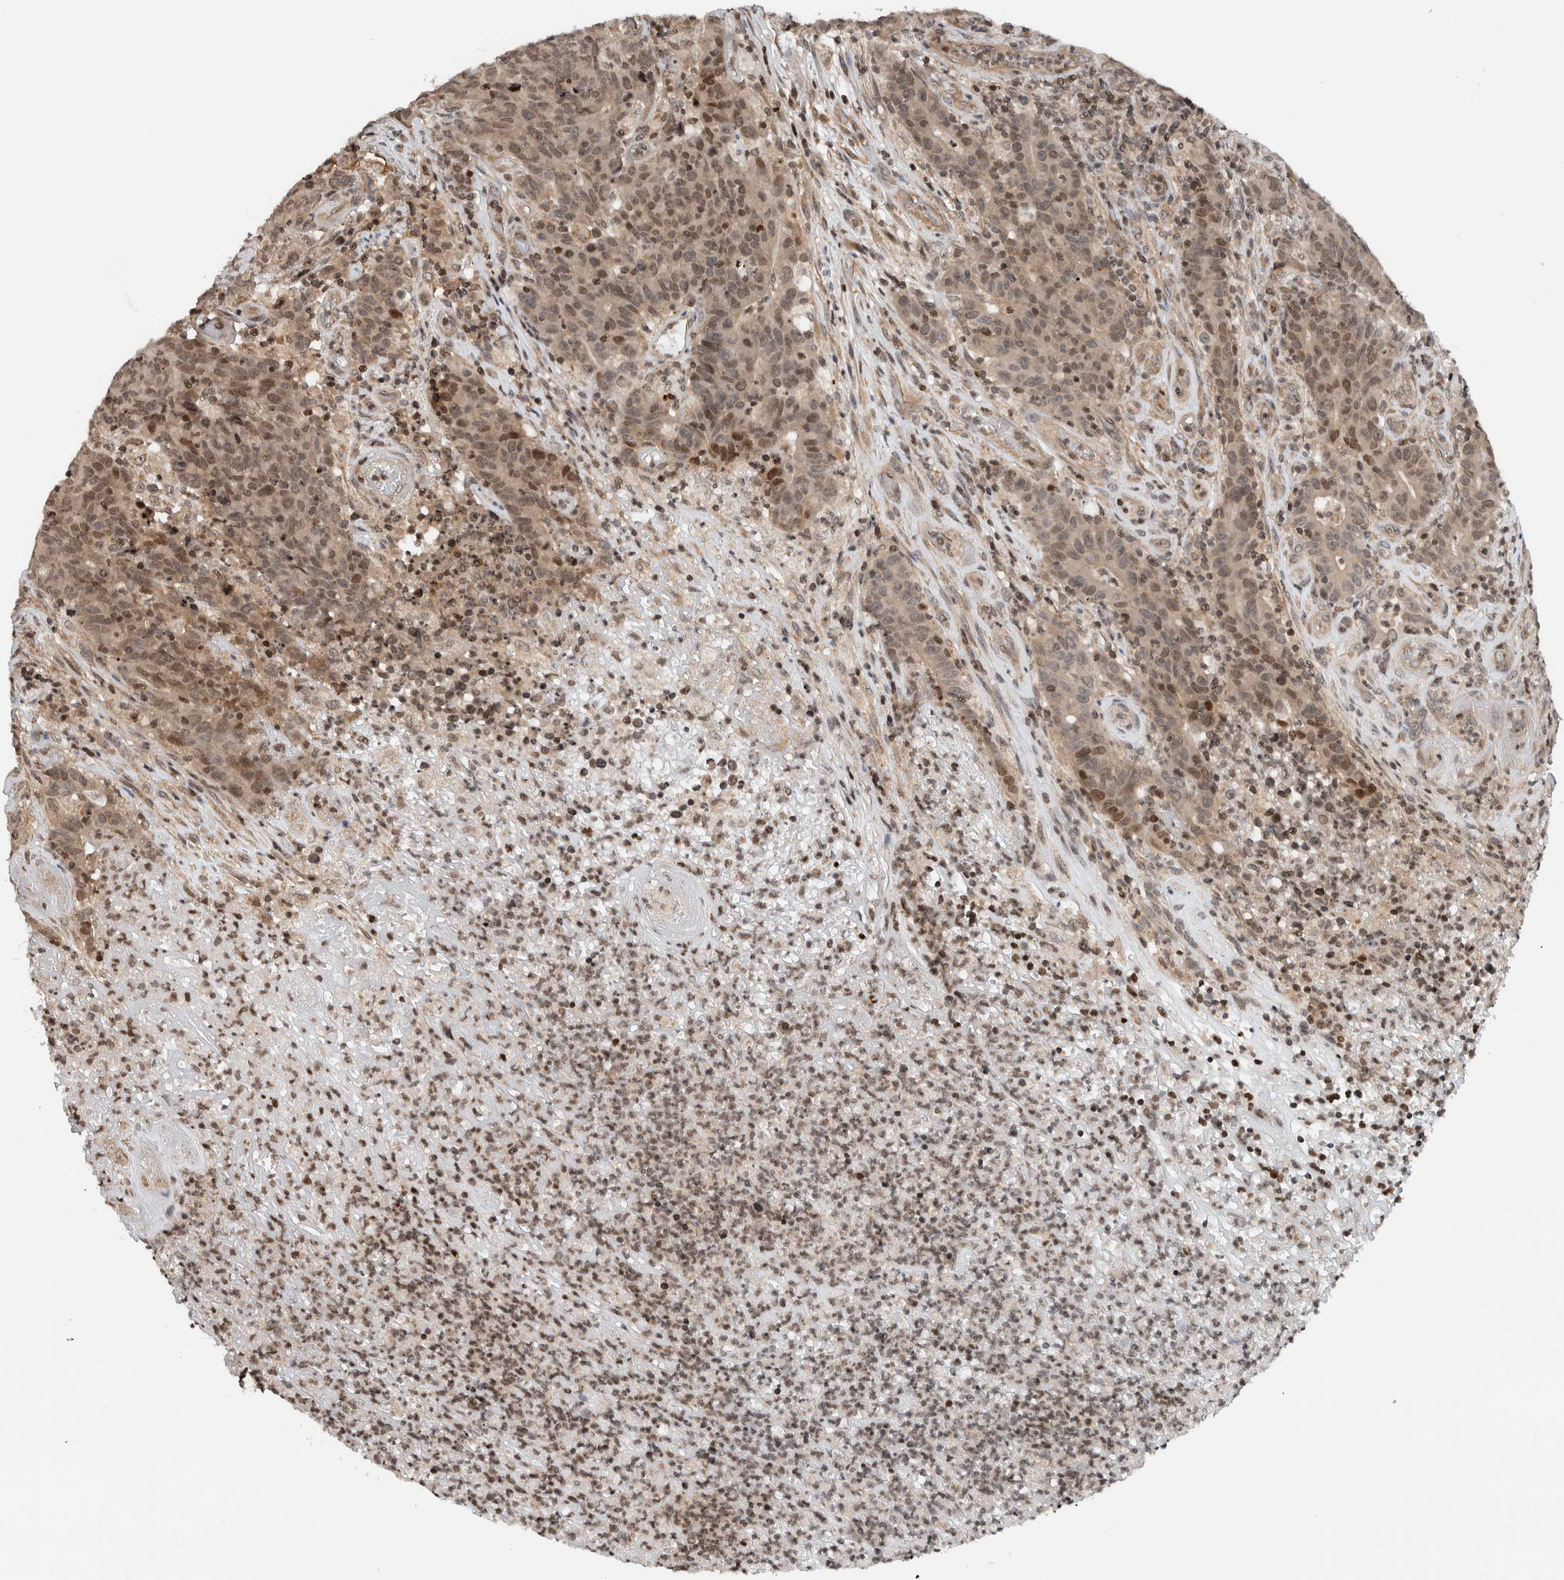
{"staining": {"intensity": "moderate", "quantity": ">75%", "location": "nuclear"}, "tissue": "colorectal cancer", "cell_type": "Tumor cells", "image_type": "cancer", "snomed": [{"axis": "morphology", "description": "Normal tissue, NOS"}, {"axis": "morphology", "description": "Adenocarcinoma, NOS"}, {"axis": "topography", "description": "Colon"}], "caption": "The histopathology image reveals a brown stain indicating the presence of a protein in the nuclear of tumor cells in adenocarcinoma (colorectal). The staining was performed using DAB to visualize the protein expression in brown, while the nuclei were stained in blue with hematoxylin (Magnification: 20x).", "gene": "NPLOC4", "patient": {"sex": "female", "age": 75}}